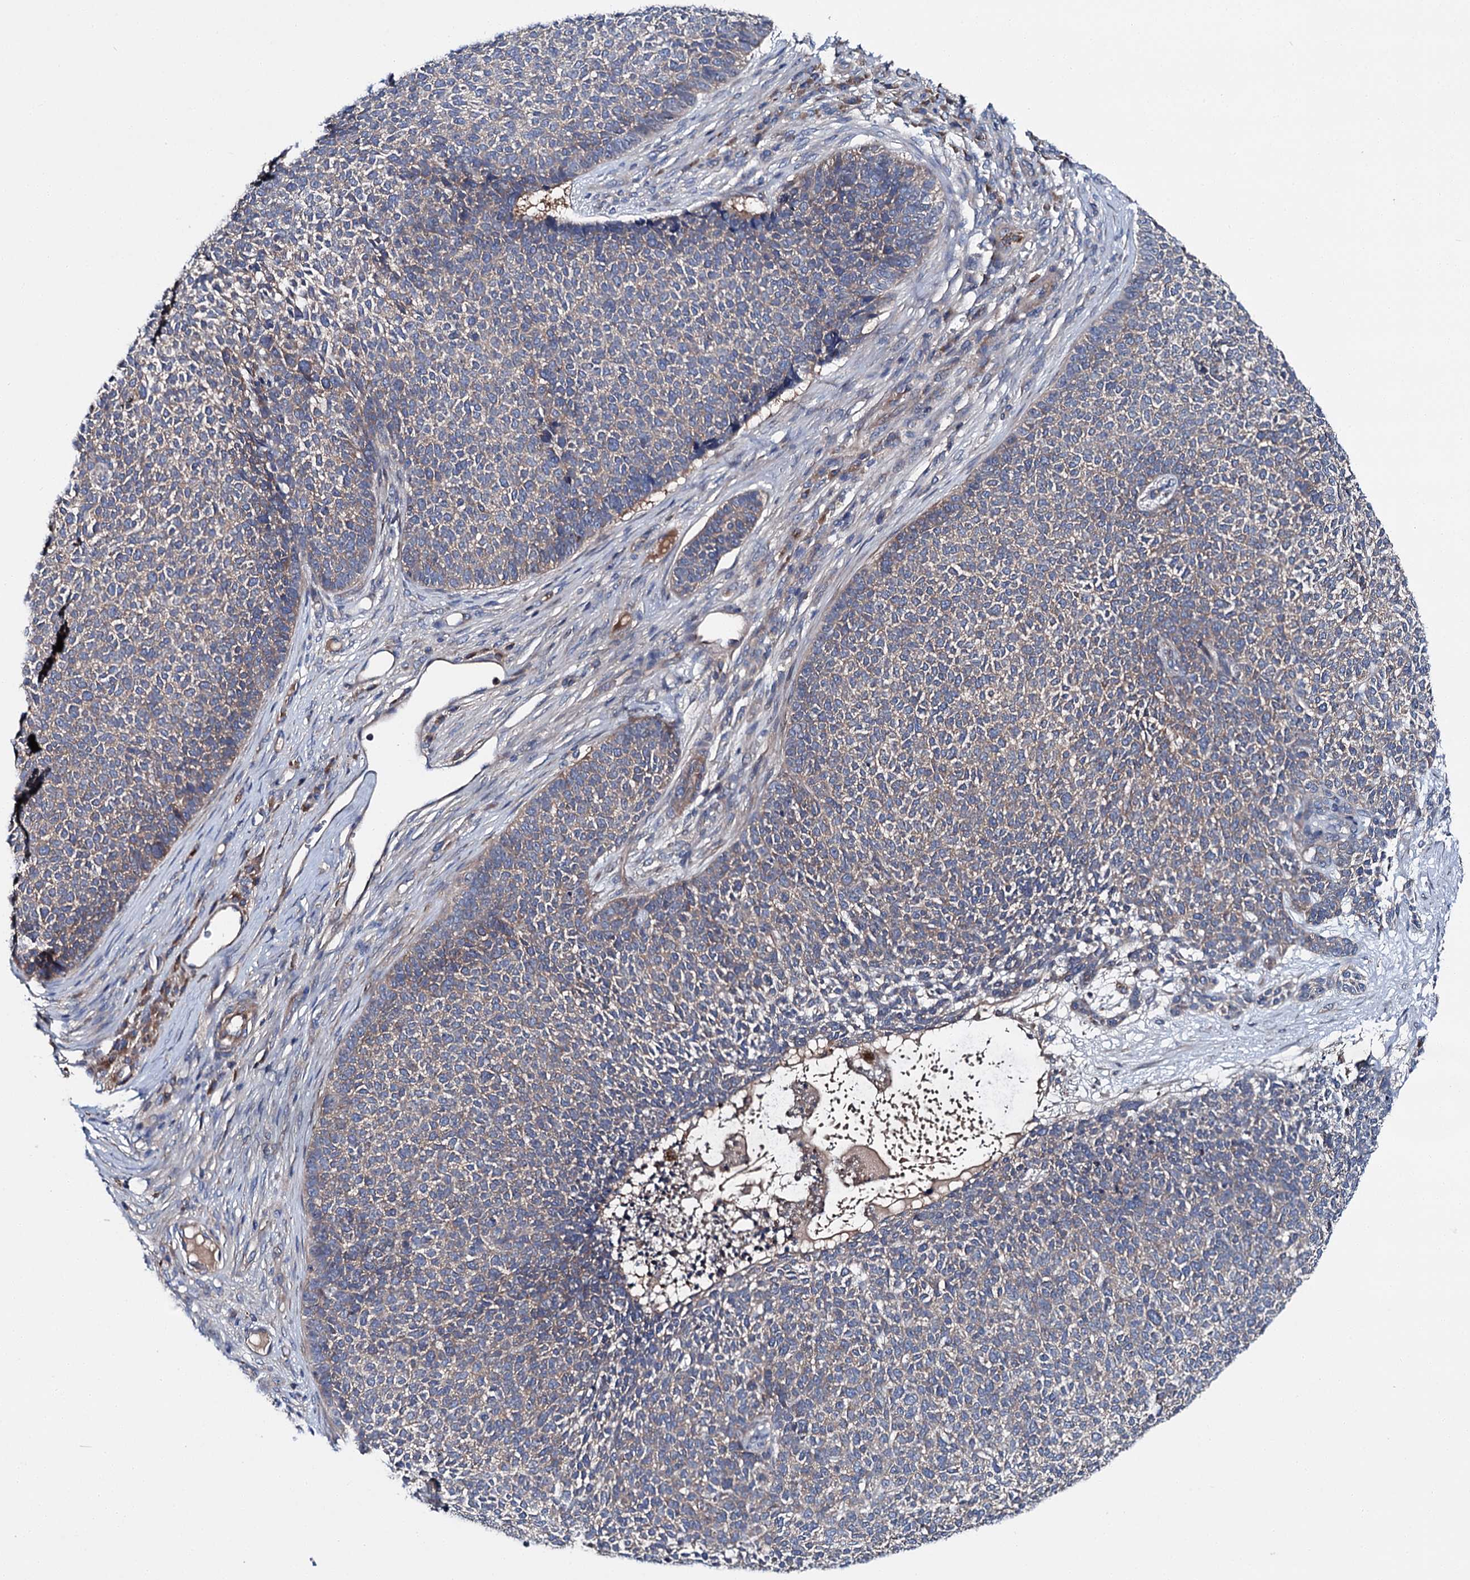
{"staining": {"intensity": "weak", "quantity": "25%-75%", "location": "cytoplasmic/membranous"}, "tissue": "skin cancer", "cell_type": "Tumor cells", "image_type": "cancer", "snomed": [{"axis": "morphology", "description": "Basal cell carcinoma"}, {"axis": "topography", "description": "Skin"}], "caption": "Immunohistochemical staining of skin cancer (basal cell carcinoma) exhibits low levels of weak cytoplasmic/membranous protein positivity in about 25%-75% of tumor cells.", "gene": "SLC22A25", "patient": {"sex": "female", "age": 84}}